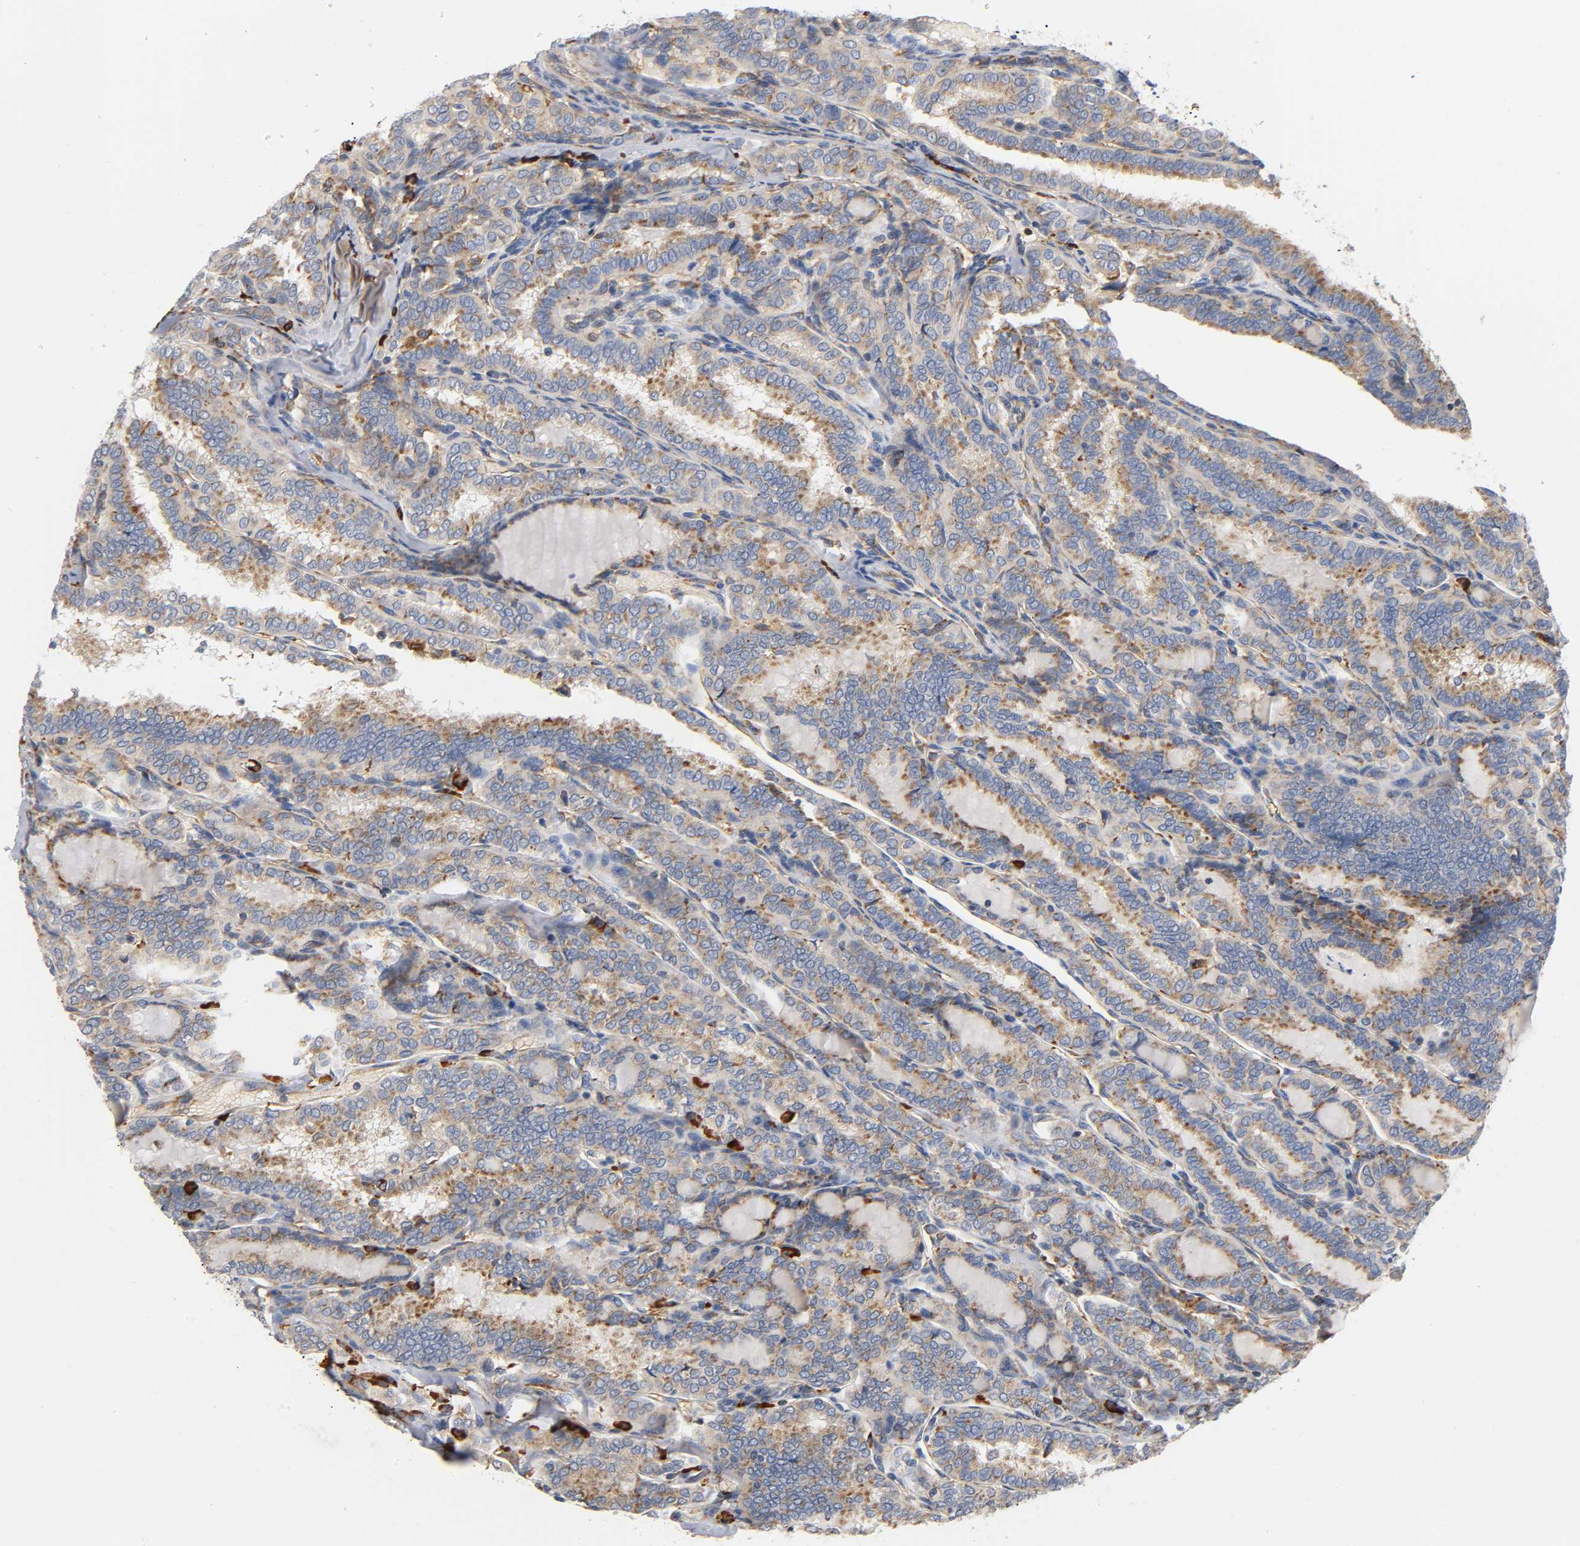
{"staining": {"intensity": "weak", "quantity": ">75%", "location": "cytoplasmic/membranous"}, "tissue": "thyroid cancer", "cell_type": "Tumor cells", "image_type": "cancer", "snomed": [{"axis": "morphology", "description": "Papillary adenocarcinoma, NOS"}, {"axis": "topography", "description": "Thyroid gland"}], "caption": "IHC (DAB (3,3'-diaminobenzidine)) staining of human thyroid cancer (papillary adenocarcinoma) displays weak cytoplasmic/membranous protein expression in about >75% of tumor cells.", "gene": "UCKL1", "patient": {"sex": "female", "age": 30}}